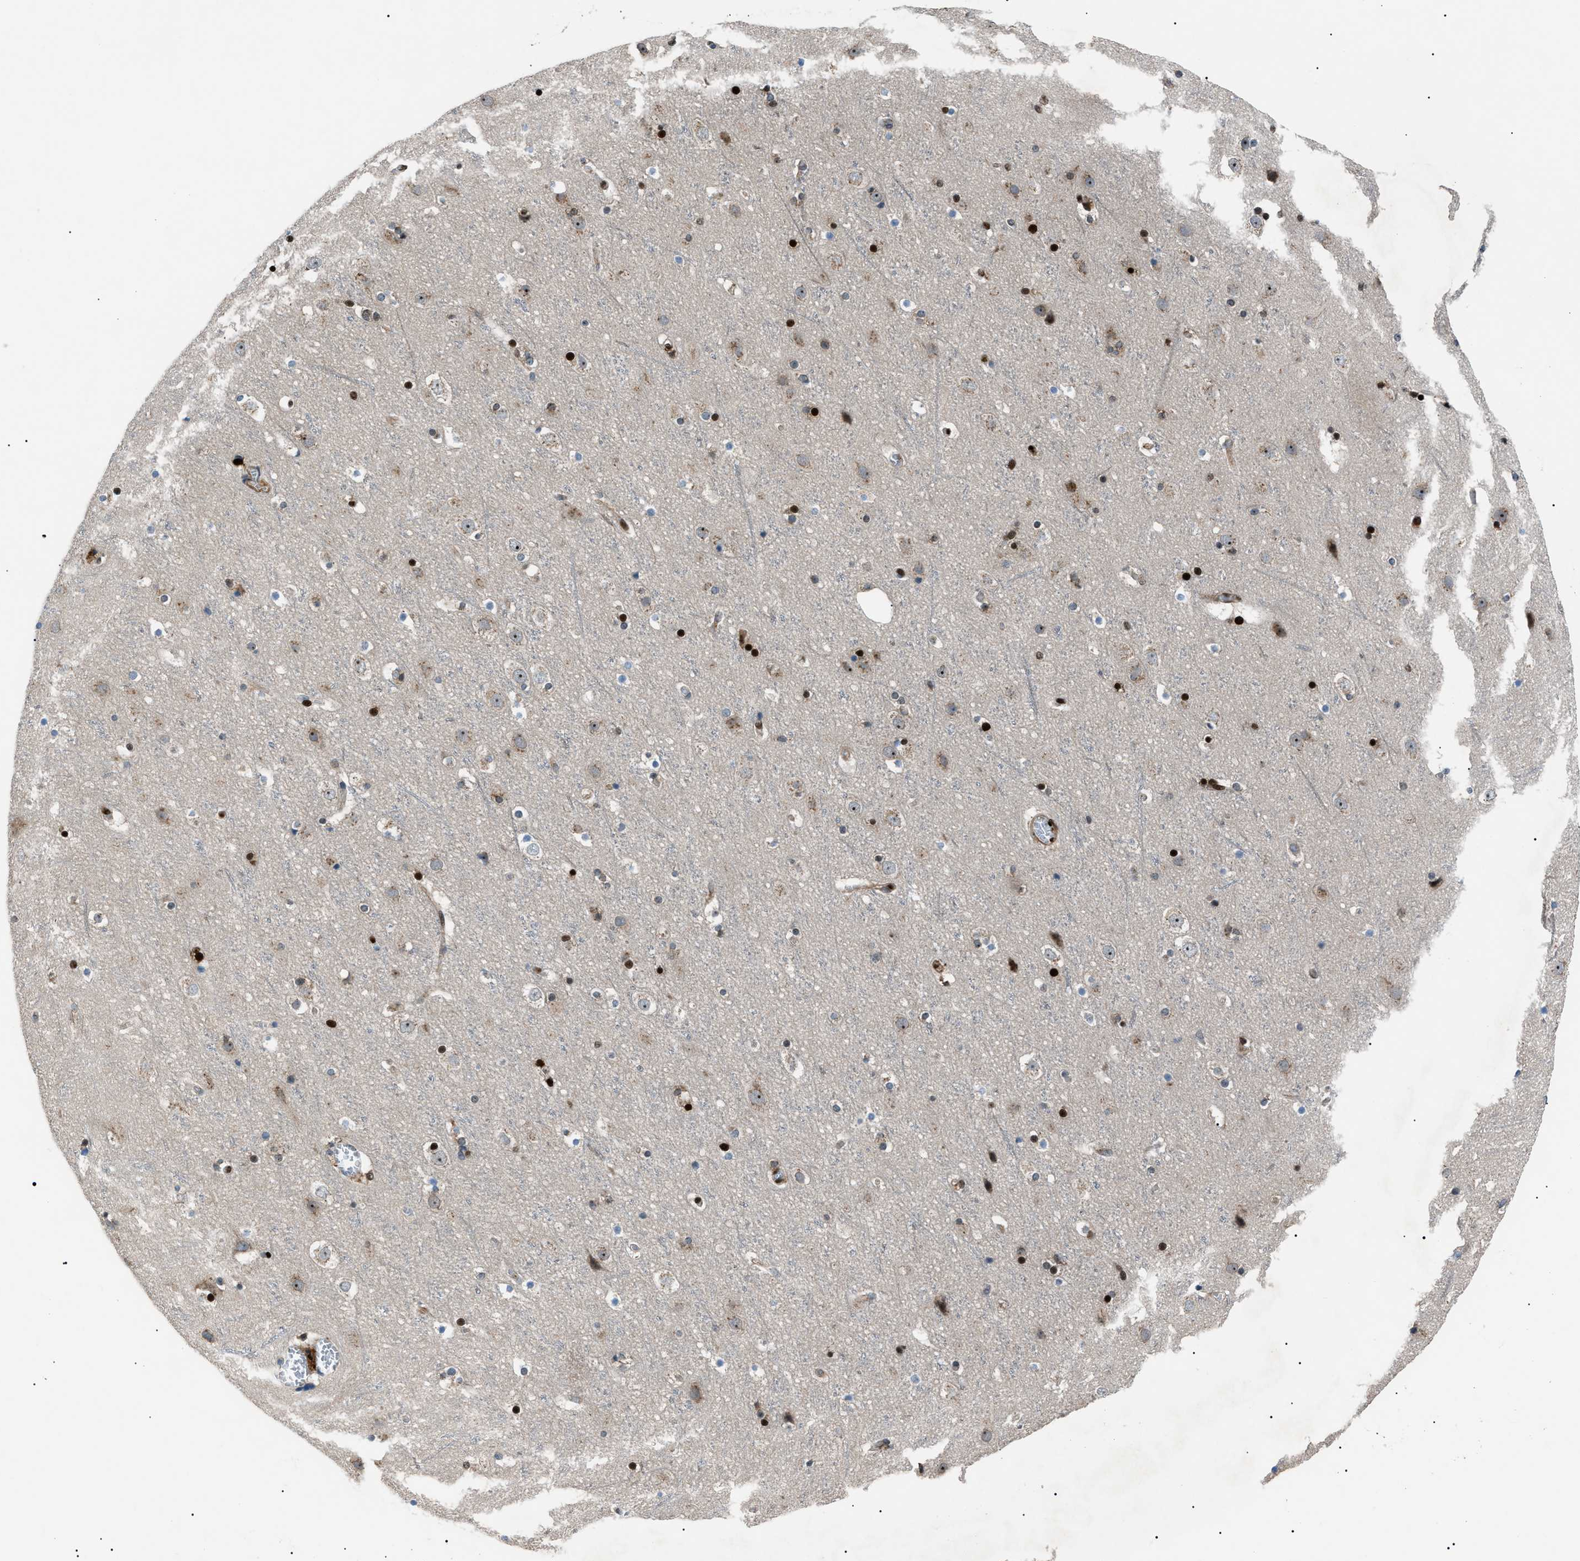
{"staining": {"intensity": "moderate", "quantity": "25%-75%", "location": "nuclear"}, "tissue": "cerebral cortex", "cell_type": "Endothelial cells", "image_type": "normal", "snomed": [{"axis": "morphology", "description": "Normal tissue, NOS"}, {"axis": "topography", "description": "Cerebral cortex"}], "caption": "Immunohistochemistry (IHC) (DAB (3,3'-diaminobenzidine)) staining of unremarkable human cerebral cortex reveals moderate nuclear protein positivity in about 25%-75% of endothelial cells.", "gene": "PRKX", "patient": {"sex": "male", "age": 45}}